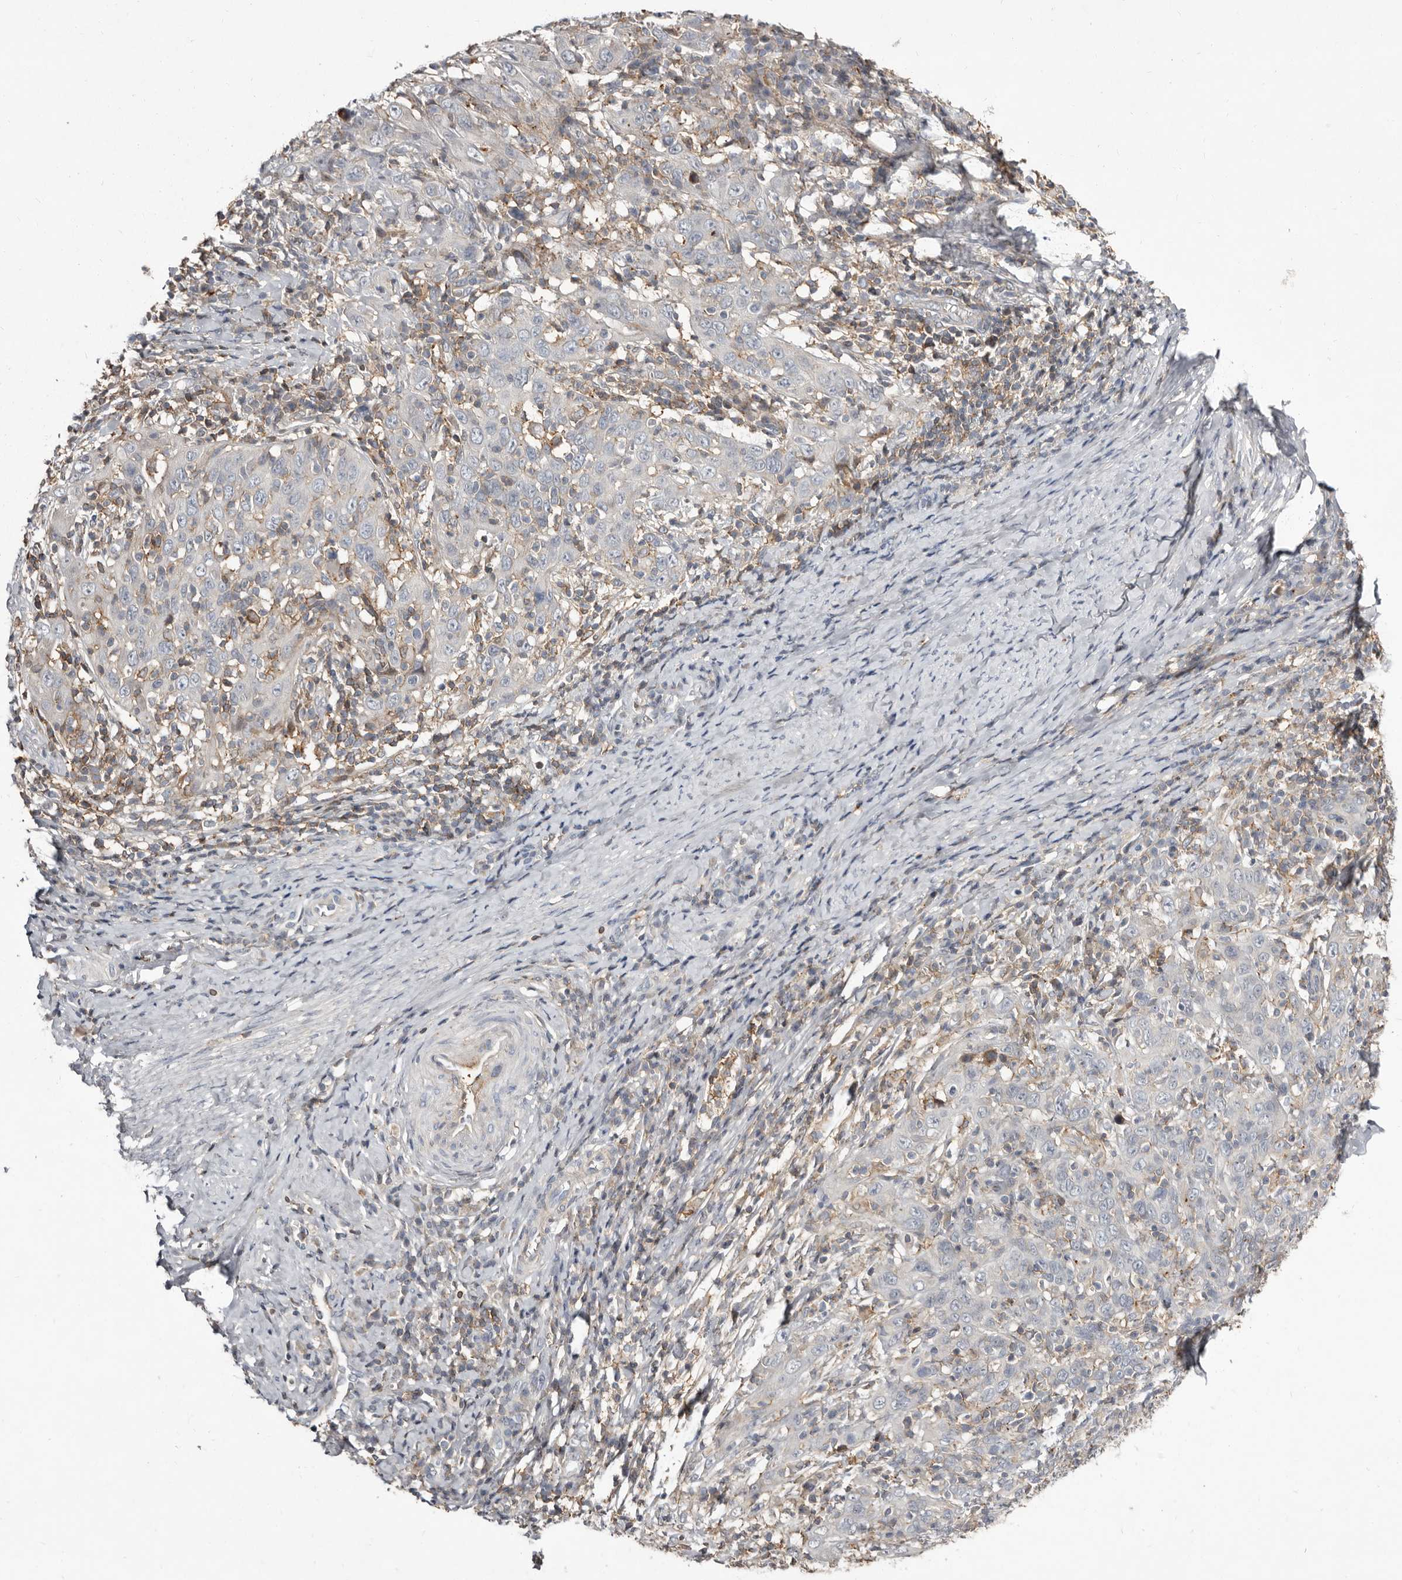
{"staining": {"intensity": "negative", "quantity": "none", "location": "none"}, "tissue": "cervical cancer", "cell_type": "Tumor cells", "image_type": "cancer", "snomed": [{"axis": "morphology", "description": "Squamous cell carcinoma, NOS"}, {"axis": "topography", "description": "Cervix"}], "caption": "This micrograph is of cervical cancer (squamous cell carcinoma) stained with immunohistochemistry to label a protein in brown with the nuclei are counter-stained blue. There is no positivity in tumor cells.", "gene": "KIF26B", "patient": {"sex": "female", "age": 46}}